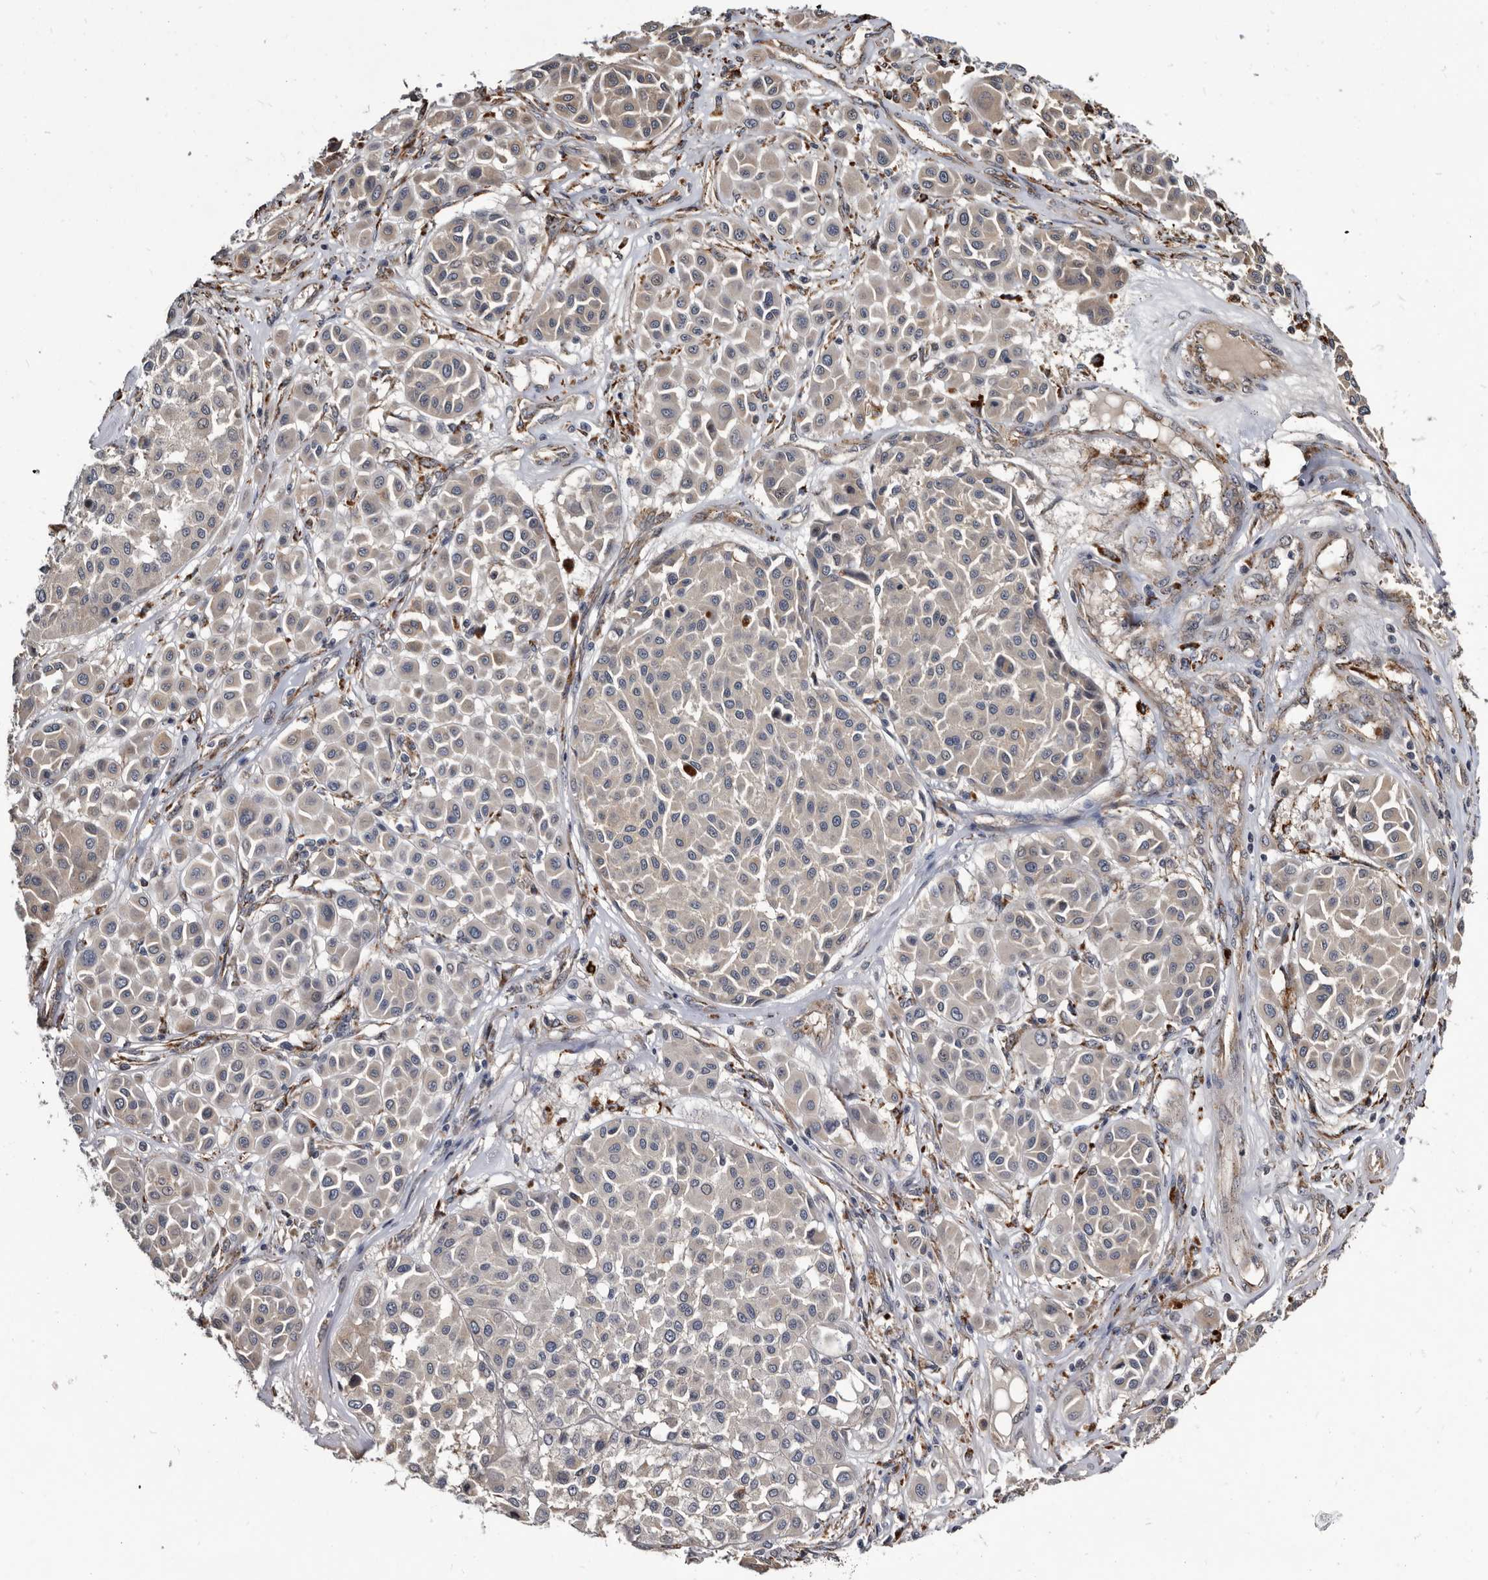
{"staining": {"intensity": "negative", "quantity": "none", "location": "none"}, "tissue": "melanoma", "cell_type": "Tumor cells", "image_type": "cancer", "snomed": [{"axis": "morphology", "description": "Malignant melanoma, Metastatic site"}, {"axis": "topography", "description": "Soft tissue"}], "caption": "High magnification brightfield microscopy of melanoma stained with DAB (3,3'-diaminobenzidine) (brown) and counterstained with hematoxylin (blue): tumor cells show no significant staining.", "gene": "CTSA", "patient": {"sex": "male", "age": 41}}